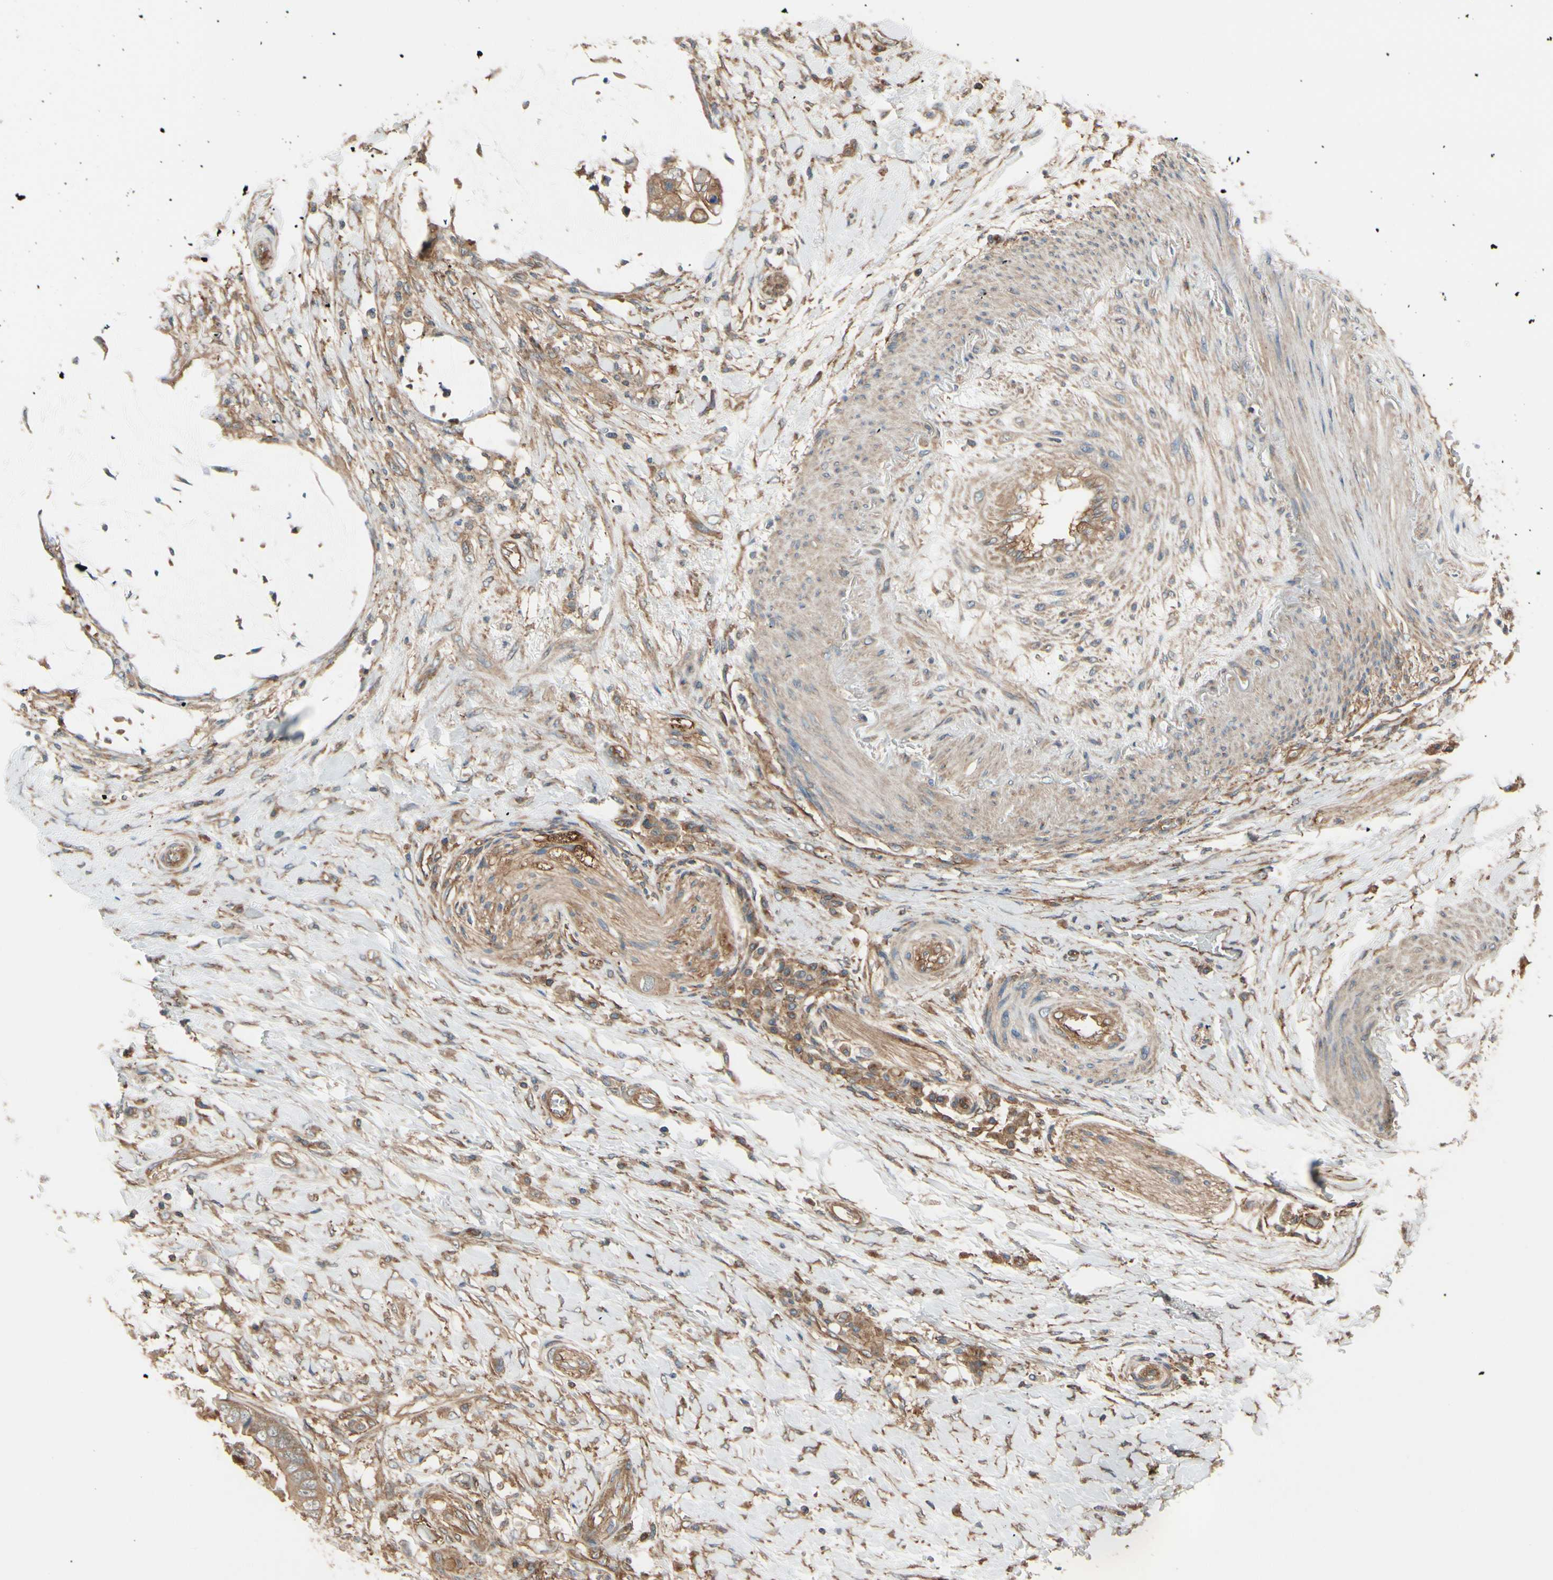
{"staining": {"intensity": "moderate", "quantity": ">75%", "location": "cytoplasmic/membranous"}, "tissue": "colorectal cancer", "cell_type": "Tumor cells", "image_type": "cancer", "snomed": [{"axis": "morphology", "description": "Adenocarcinoma, NOS"}, {"axis": "topography", "description": "Rectum"}], "caption": "Colorectal cancer stained with a brown dye exhibits moderate cytoplasmic/membranous positive positivity in approximately >75% of tumor cells.", "gene": "EPS15", "patient": {"sex": "female", "age": 77}}